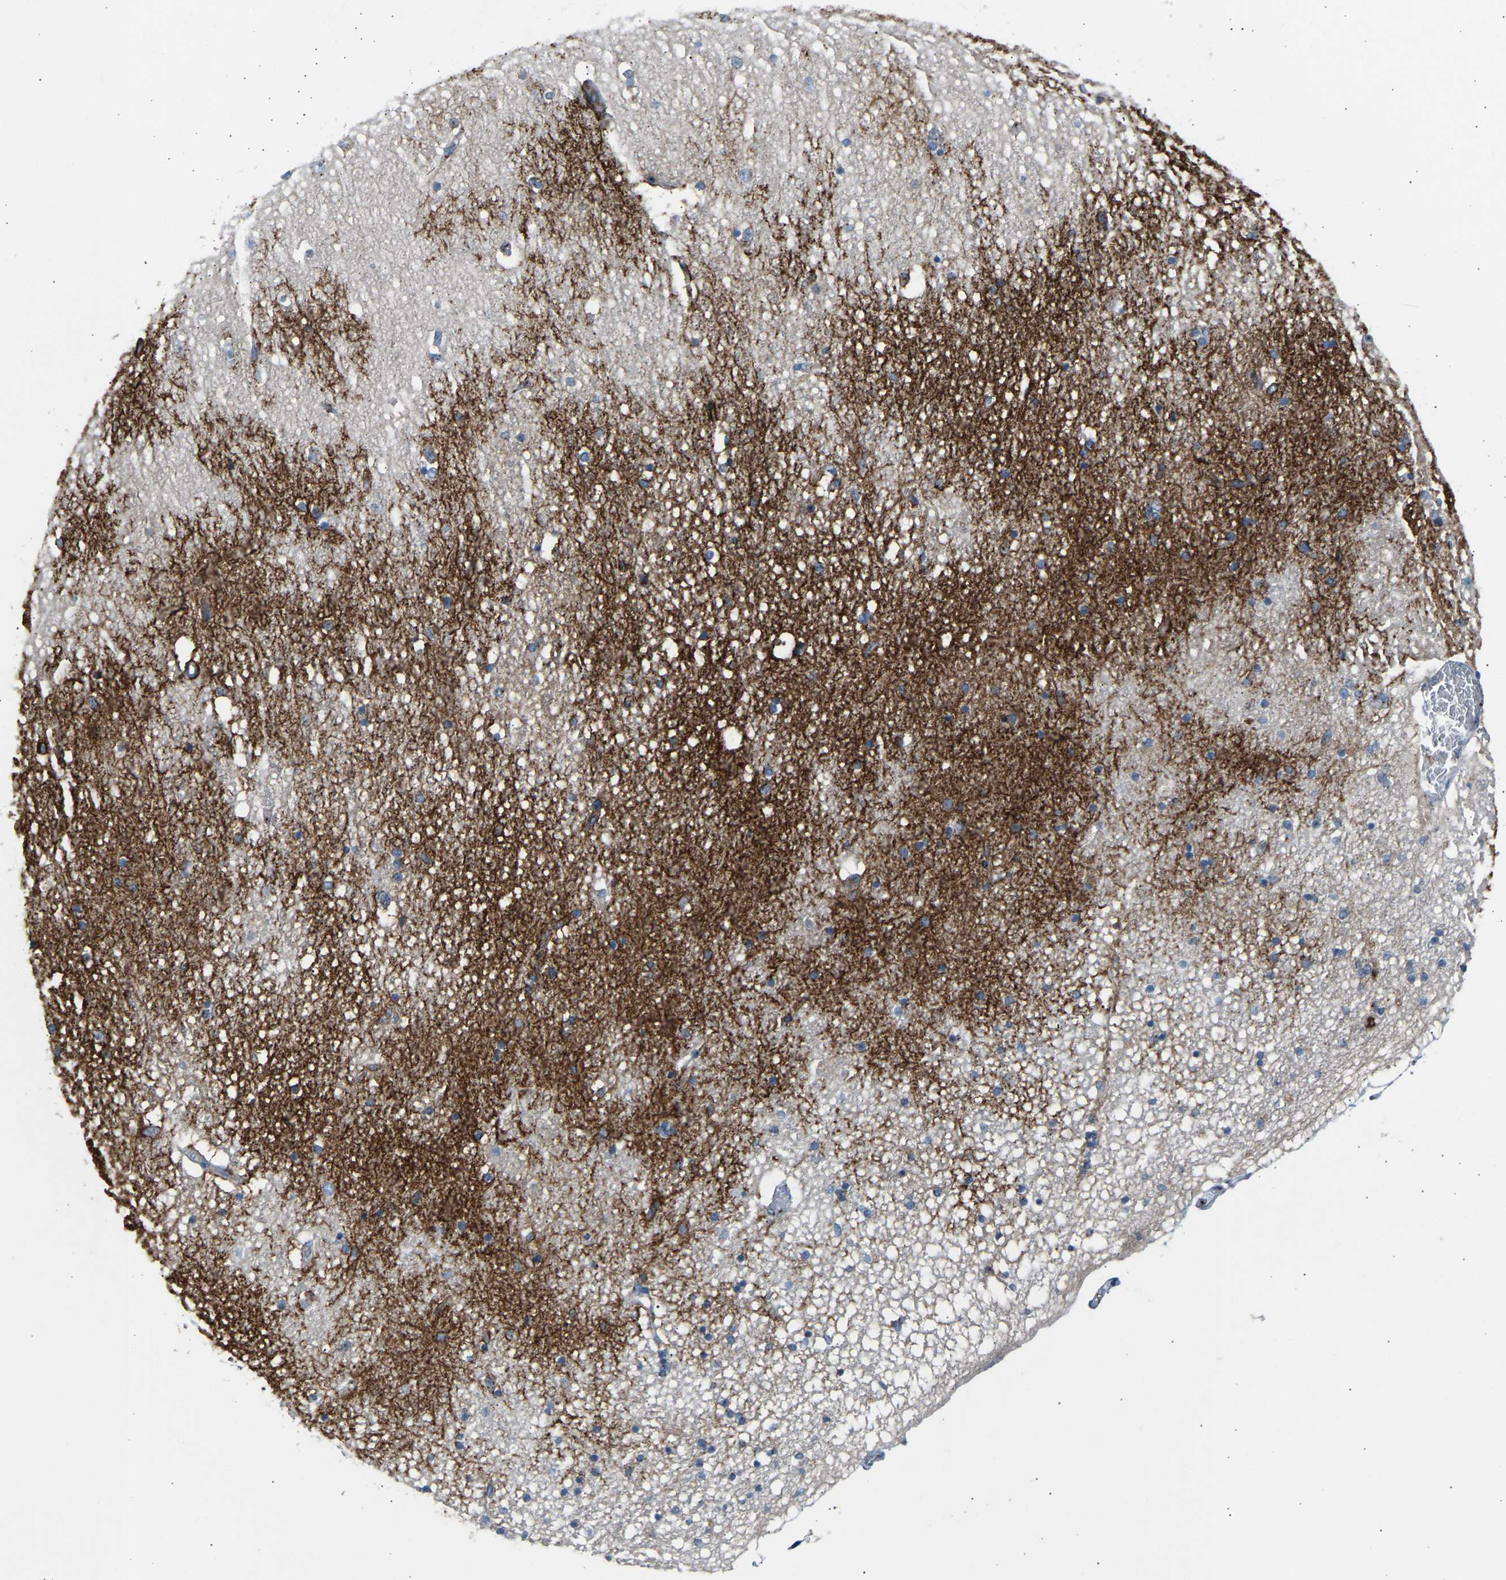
{"staining": {"intensity": "moderate", "quantity": "25%-75%", "location": "cytoplasmic/membranous"}, "tissue": "hippocampus", "cell_type": "Glial cells", "image_type": "normal", "snomed": [{"axis": "morphology", "description": "Normal tissue, NOS"}, {"axis": "topography", "description": "Hippocampus"}], "caption": "Immunohistochemistry of benign human hippocampus shows medium levels of moderate cytoplasmic/membranous expression in approximately 25%-75% of glial cells.", "gene": "CYREN", "patient": {"sex": "female", "age": 54}}